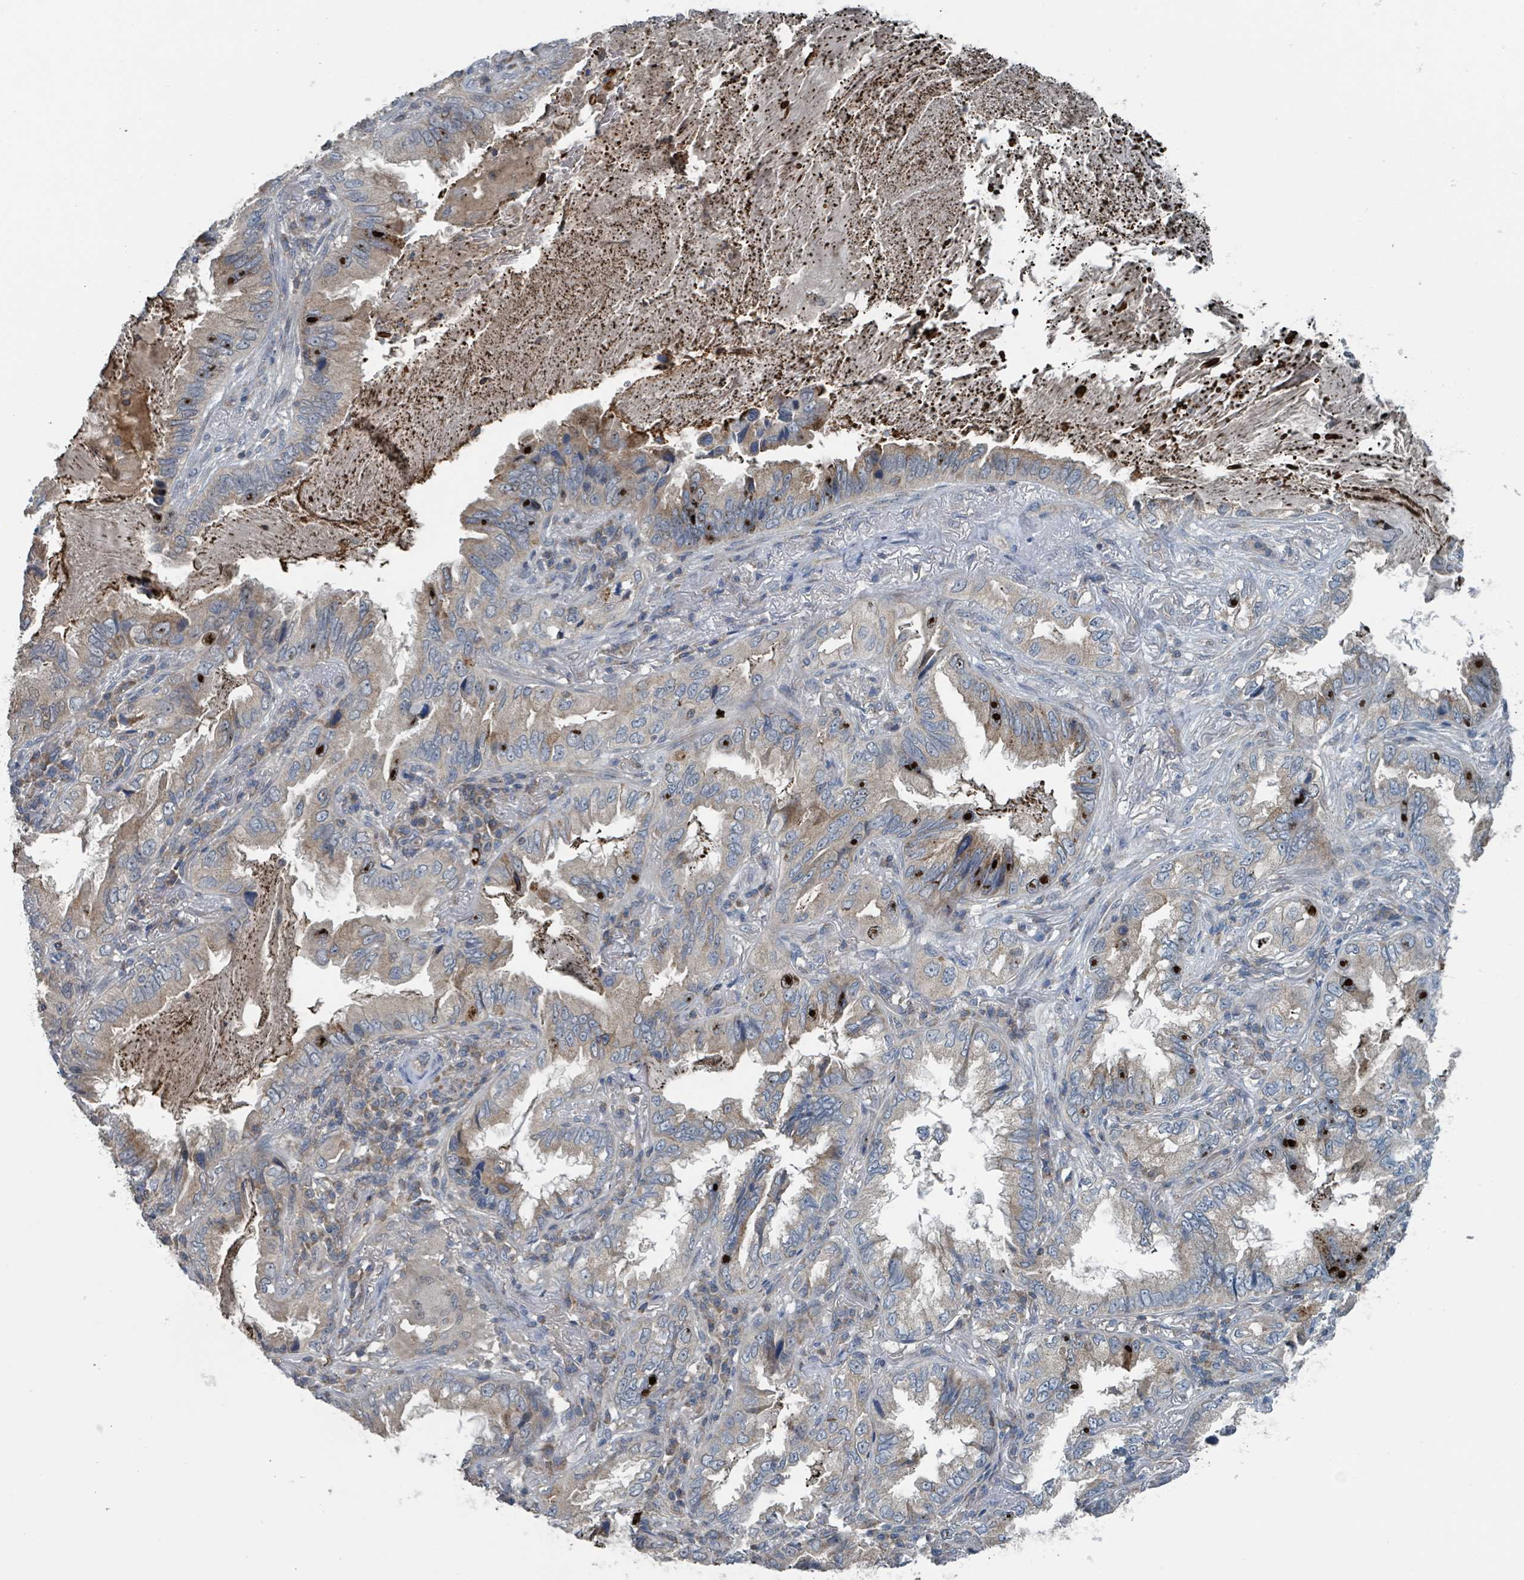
{"staining": {"intensity": "weak", "quantity": "<25%", "location": "cytoplasmic/membranous"}, "tissue": "lung cancer", "cell_type": "Tumor cells", "image_type": "cancer", "snomed": [{"axis": "morphology", "description": "Adenocarcinoma, NOS"}, {"axis": "topography", "description": "Lung"}], "caption": "The immunohistochemistry (IHC) photomicrograph has no significant expression in tumor cells of lung adenocarcinoma tissue.", "gene": "ACBD4", "patient": {"sex": "female", "age": 69}}